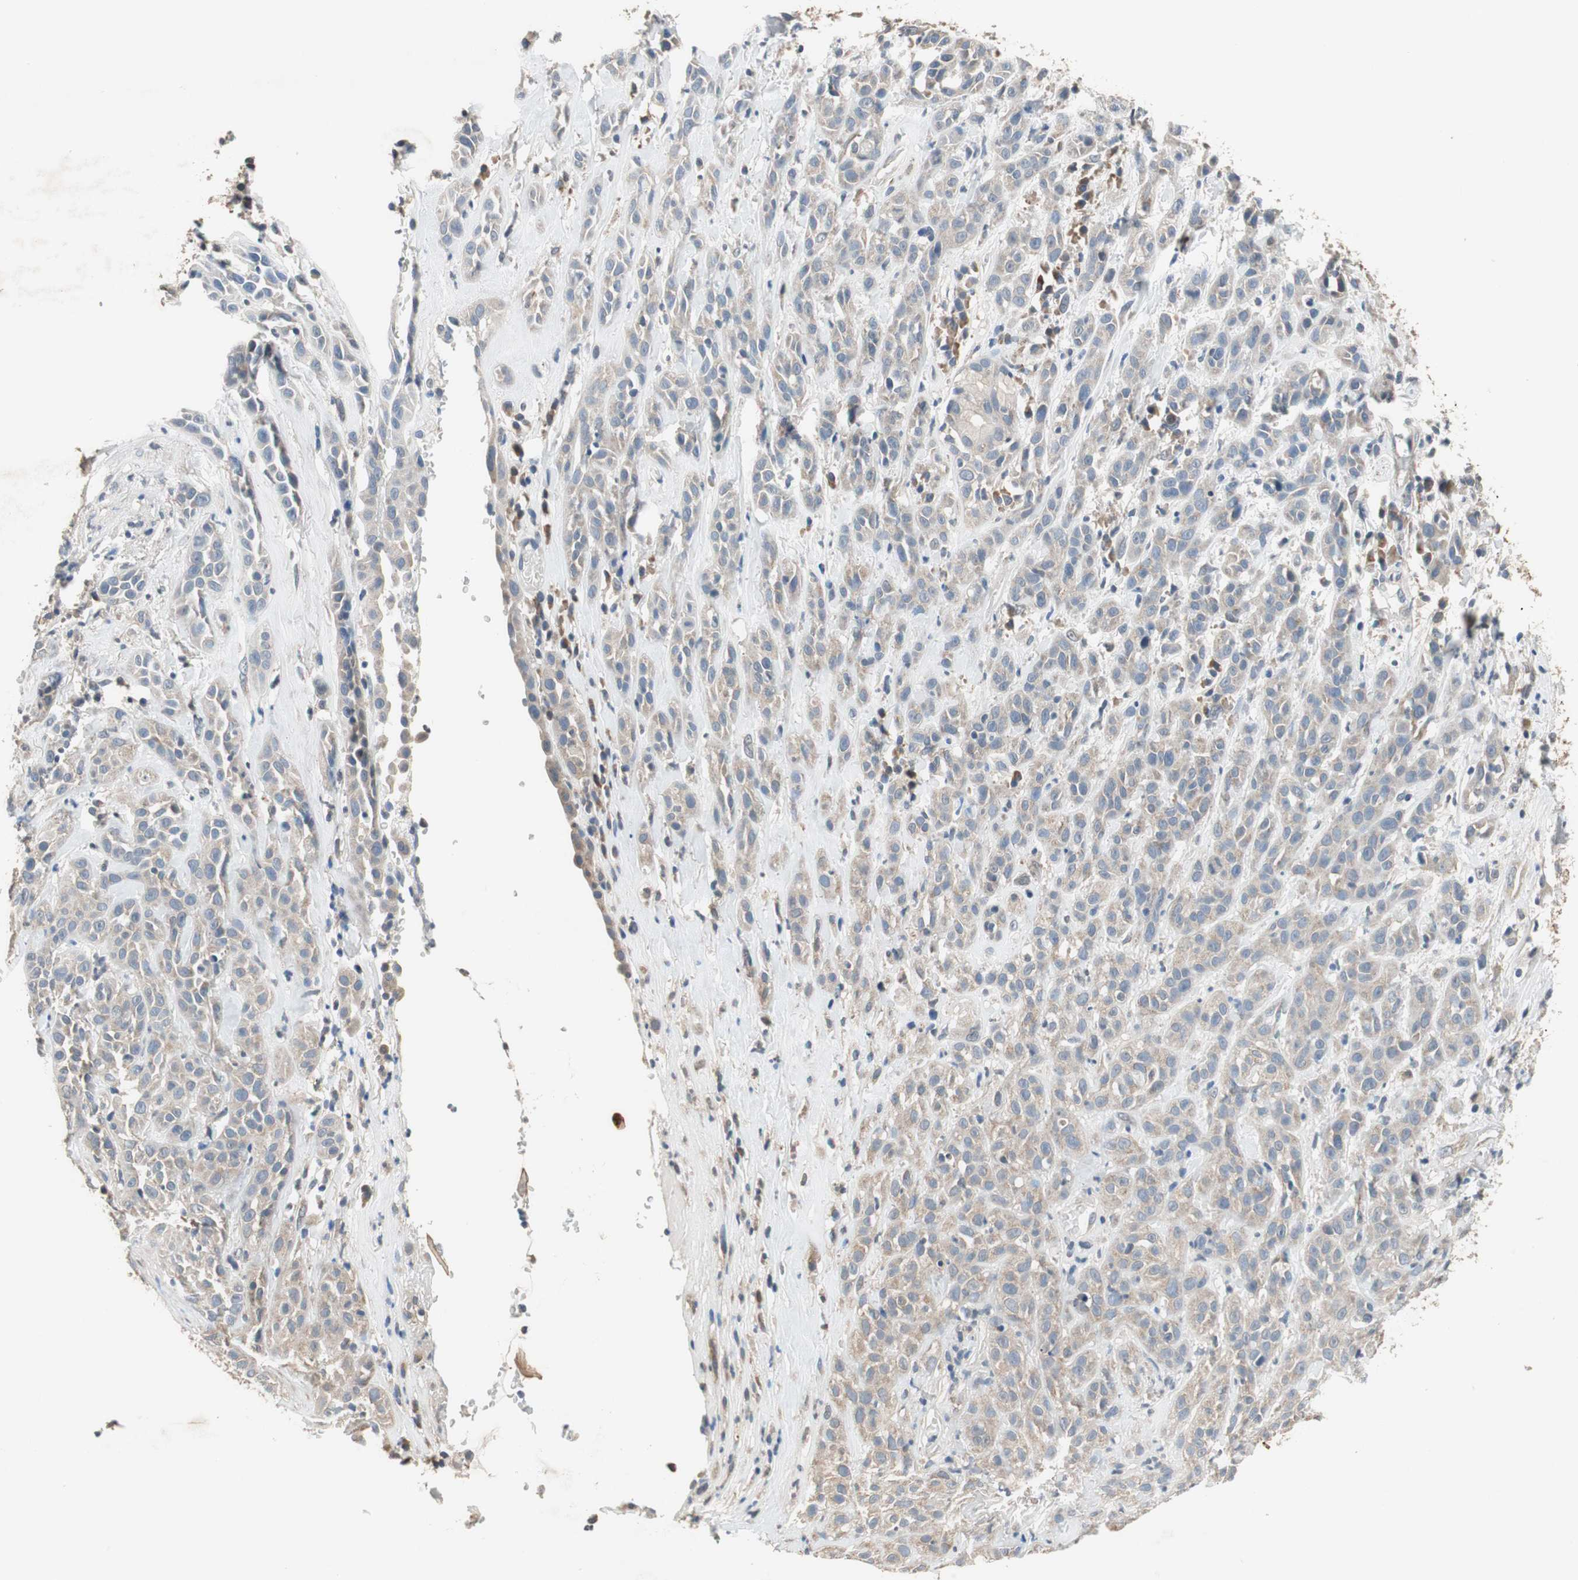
{"staining": {"intensity": "weak", "quantity": ">75%", "location": "cytoplasmic/membranous"}, "tissue": "head and neck cancer", "cell_type": "Tumor cells", "image_type": "cancer", "snomed": [{"axis": "morphology", "description": "Squamous cell carcinoma, NOS"}, {"axis": "topography", "description": "Head-Neck"}], "caption": "A photomicrograph showing weak cytoplasmic/membranous expression in about >75% of tumor cells in head and neck cancer (squamous cell carcinoma), as visualized by brown immunohistochemical staining.", "gene": "PI4KB", "patient": {"sex": "male", "age": 62}}